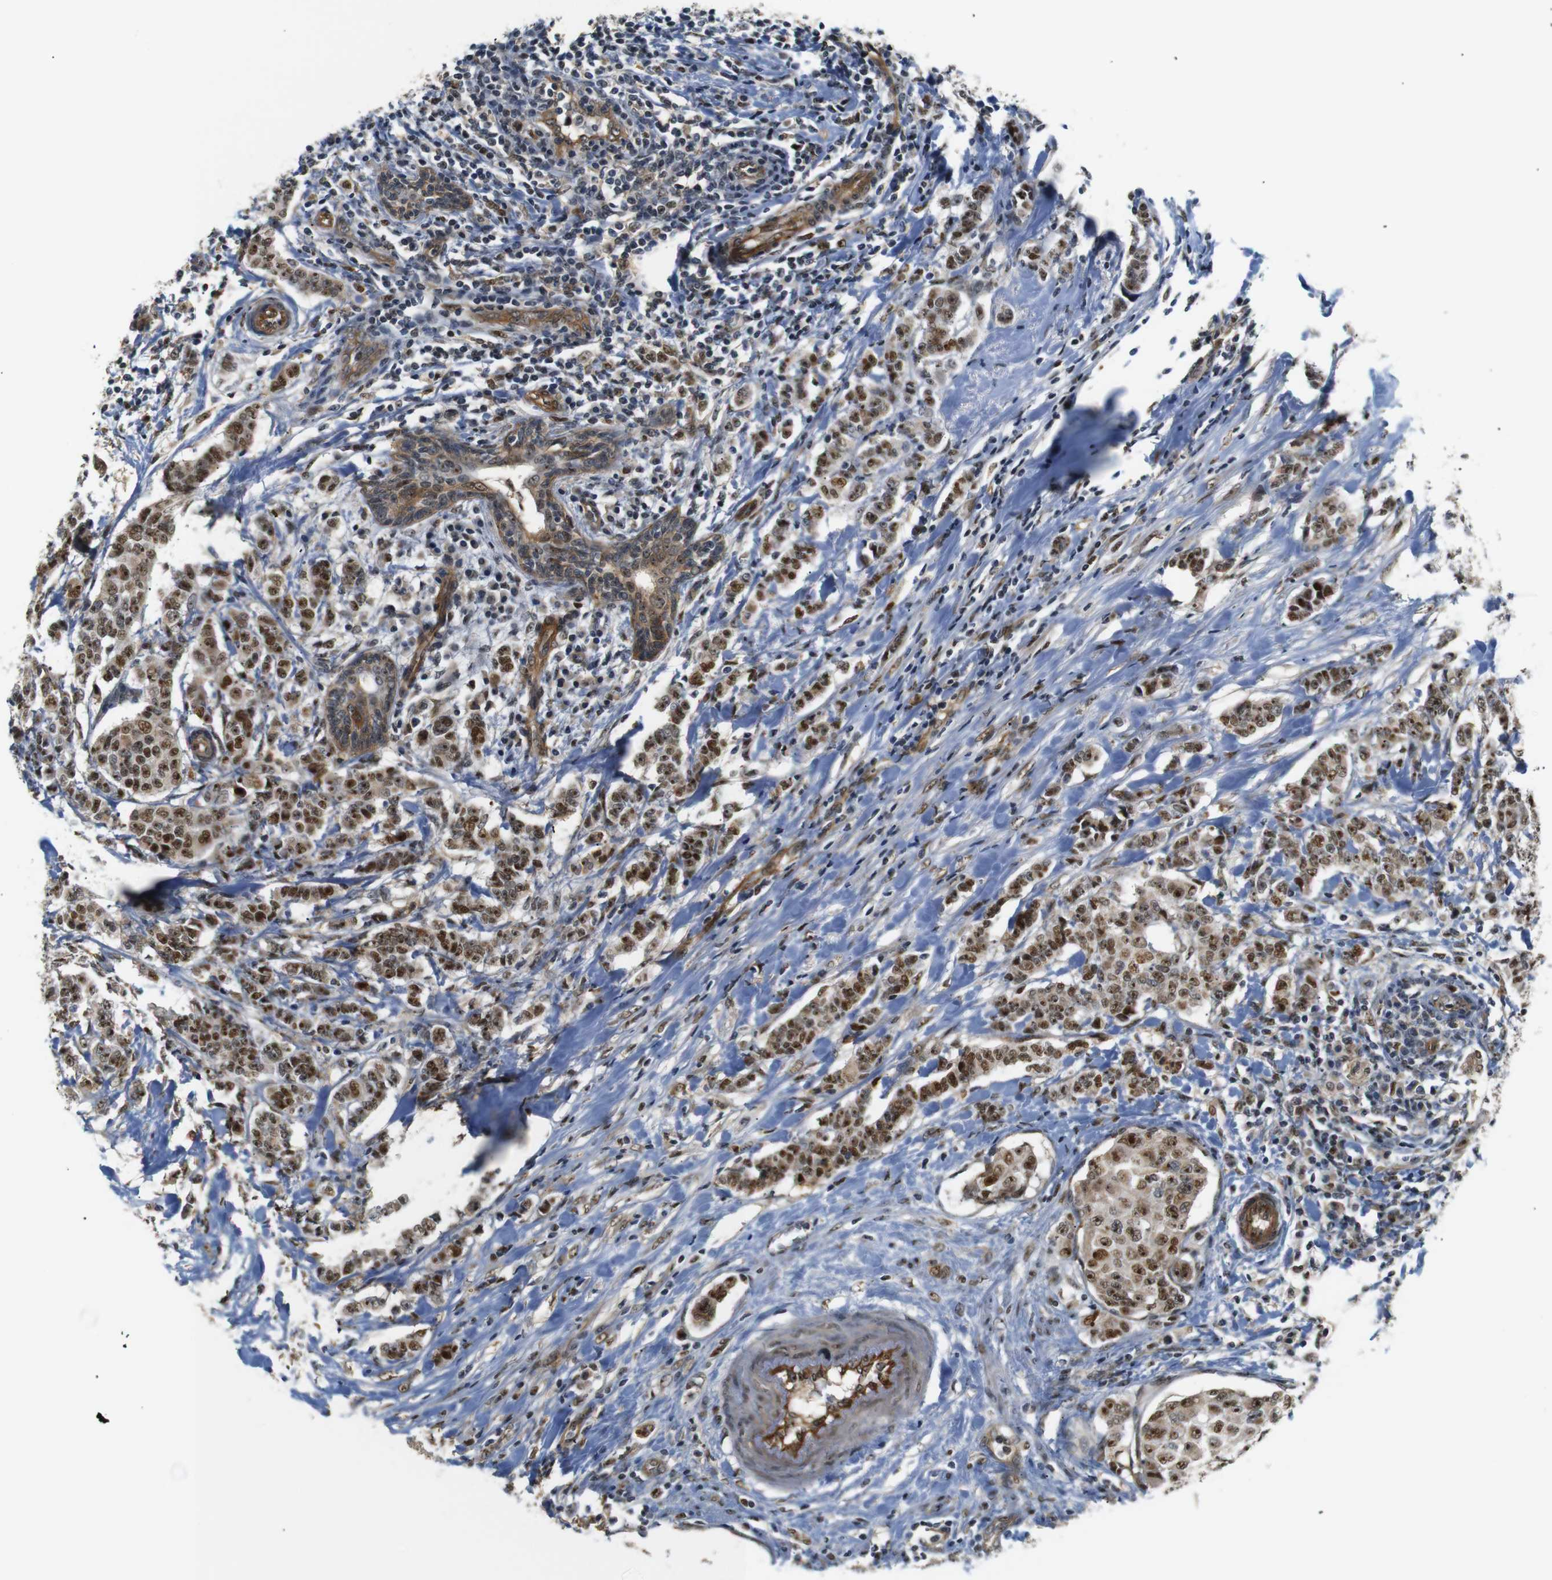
{"staining": {"intensity": "strong", "quantity": ">75%", "location": "cytoplasmic/membranous,nuclear"}, "tissue": "breast cancer", "cell_type": "Tumor cells", "image_type": "cancer", "snomed": [{"axis": "morphology", "description": "Duct carcinoma"}, {"axis": "topography", "description": "Breast"}], "caption": "Strong cytoplasmic/membranous and nuclear expression is identified in approximately >75% of tumor cells in invasive ductal carcinoma (breast). (DAB (3,3'-diaminobenzidine) IHC, brown staining for protein, blue staining for nuclei).", "gene": "PARN", "patient": {"sex": "female", "age": 40}}